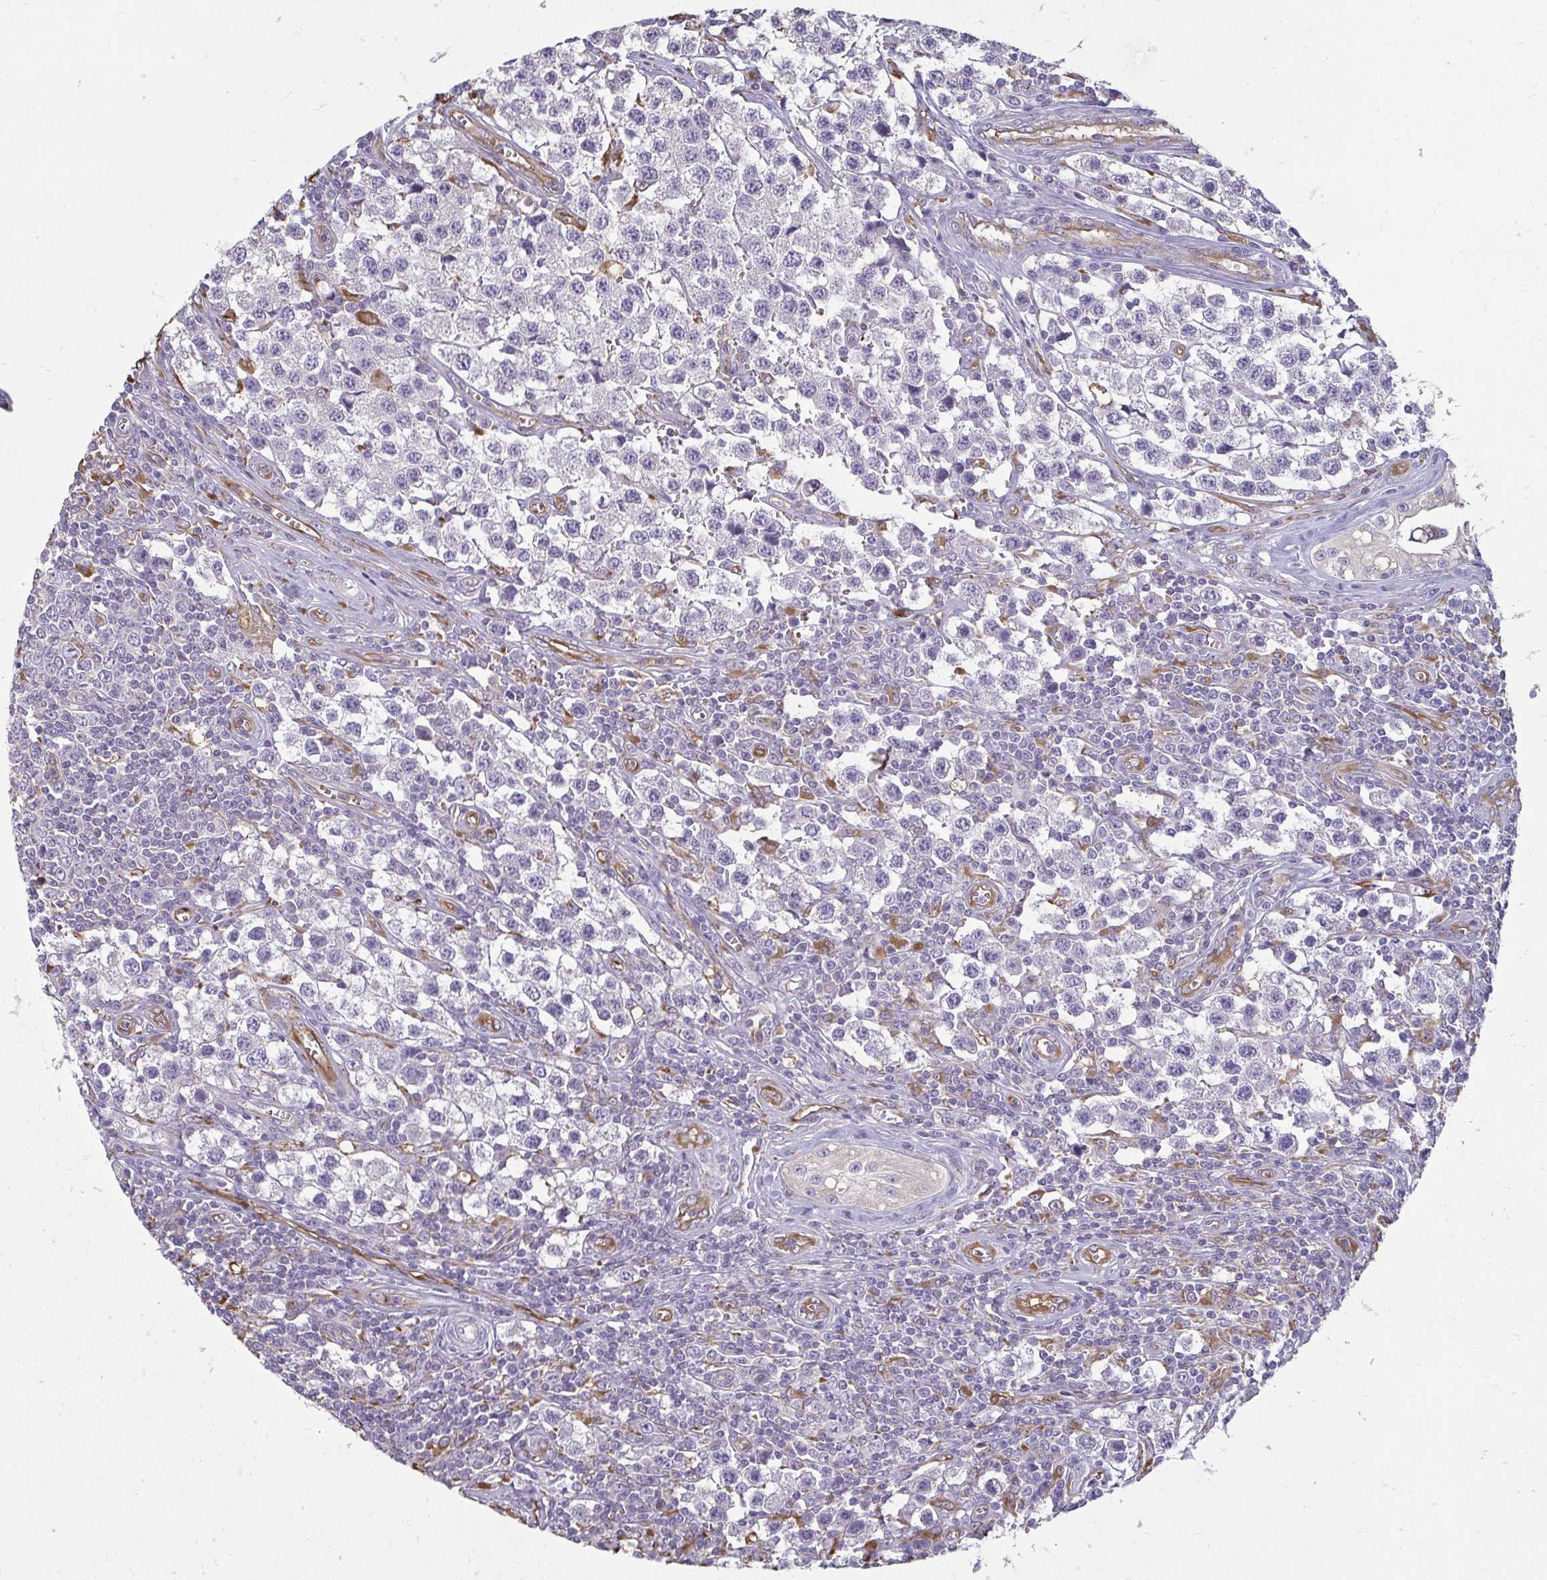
{"staining": {"intensity": "negative", "quantity": "none", "location": "none"}, "tissue": "testis cancer", "cell_type": "Tumor cells", "image_type": "cancer", "snomed": [{"axis": "morphology", "description": "Seminoma, NOS"}, {"axis": "topography", "description": "Testis"}], "caption": "Immunohistochemical staining of human testis cancer (seminoma) shows no significant positivity in tumor cells.", "gene": "PDE2A", "patient": {"sex": "male", "age": 34}}